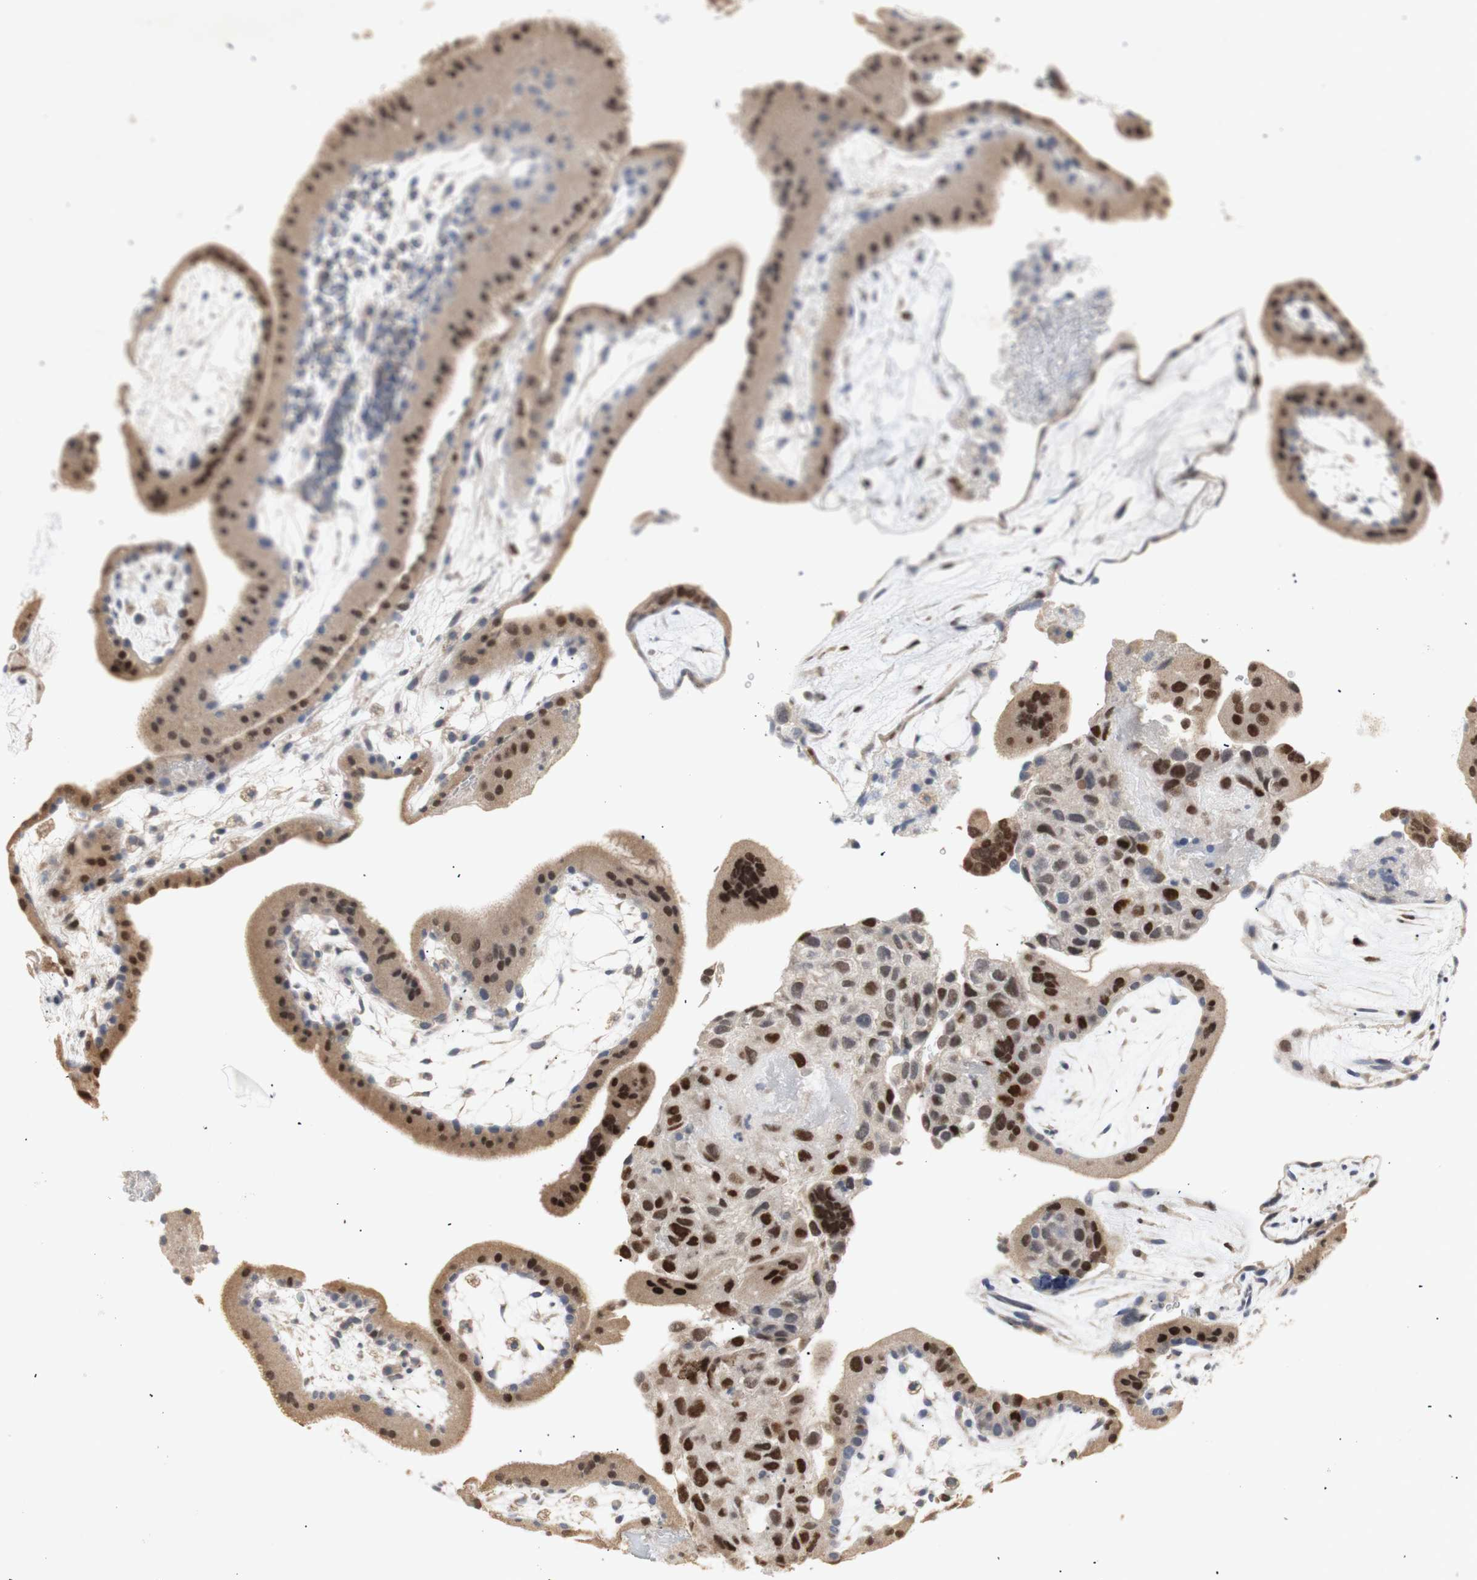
{"staining": {"intensity": "strong", "quantity": ">75%", "location": "cytoplasmic/membranous,nuclear"}, "tissue": "placenta", "cell_type": "Trophoblastic cells", "image_type": "normal", "snomed": [{"axis": "morphology", "description": "Normal tissue, NOS"}, {"axis": "topography", "description": "Placenta"}], "caption": "Brown immunohistochemical staining in benign placenta reveals strong cytoplasmic/membranous,nuclear positivity in about >75% of trophoblastic cells. Immunohistochemistry stains the protein in brown and the nuclei are stained blue.", "gene": "FOSB", "patient": {"sex": "female", "age": 19}}